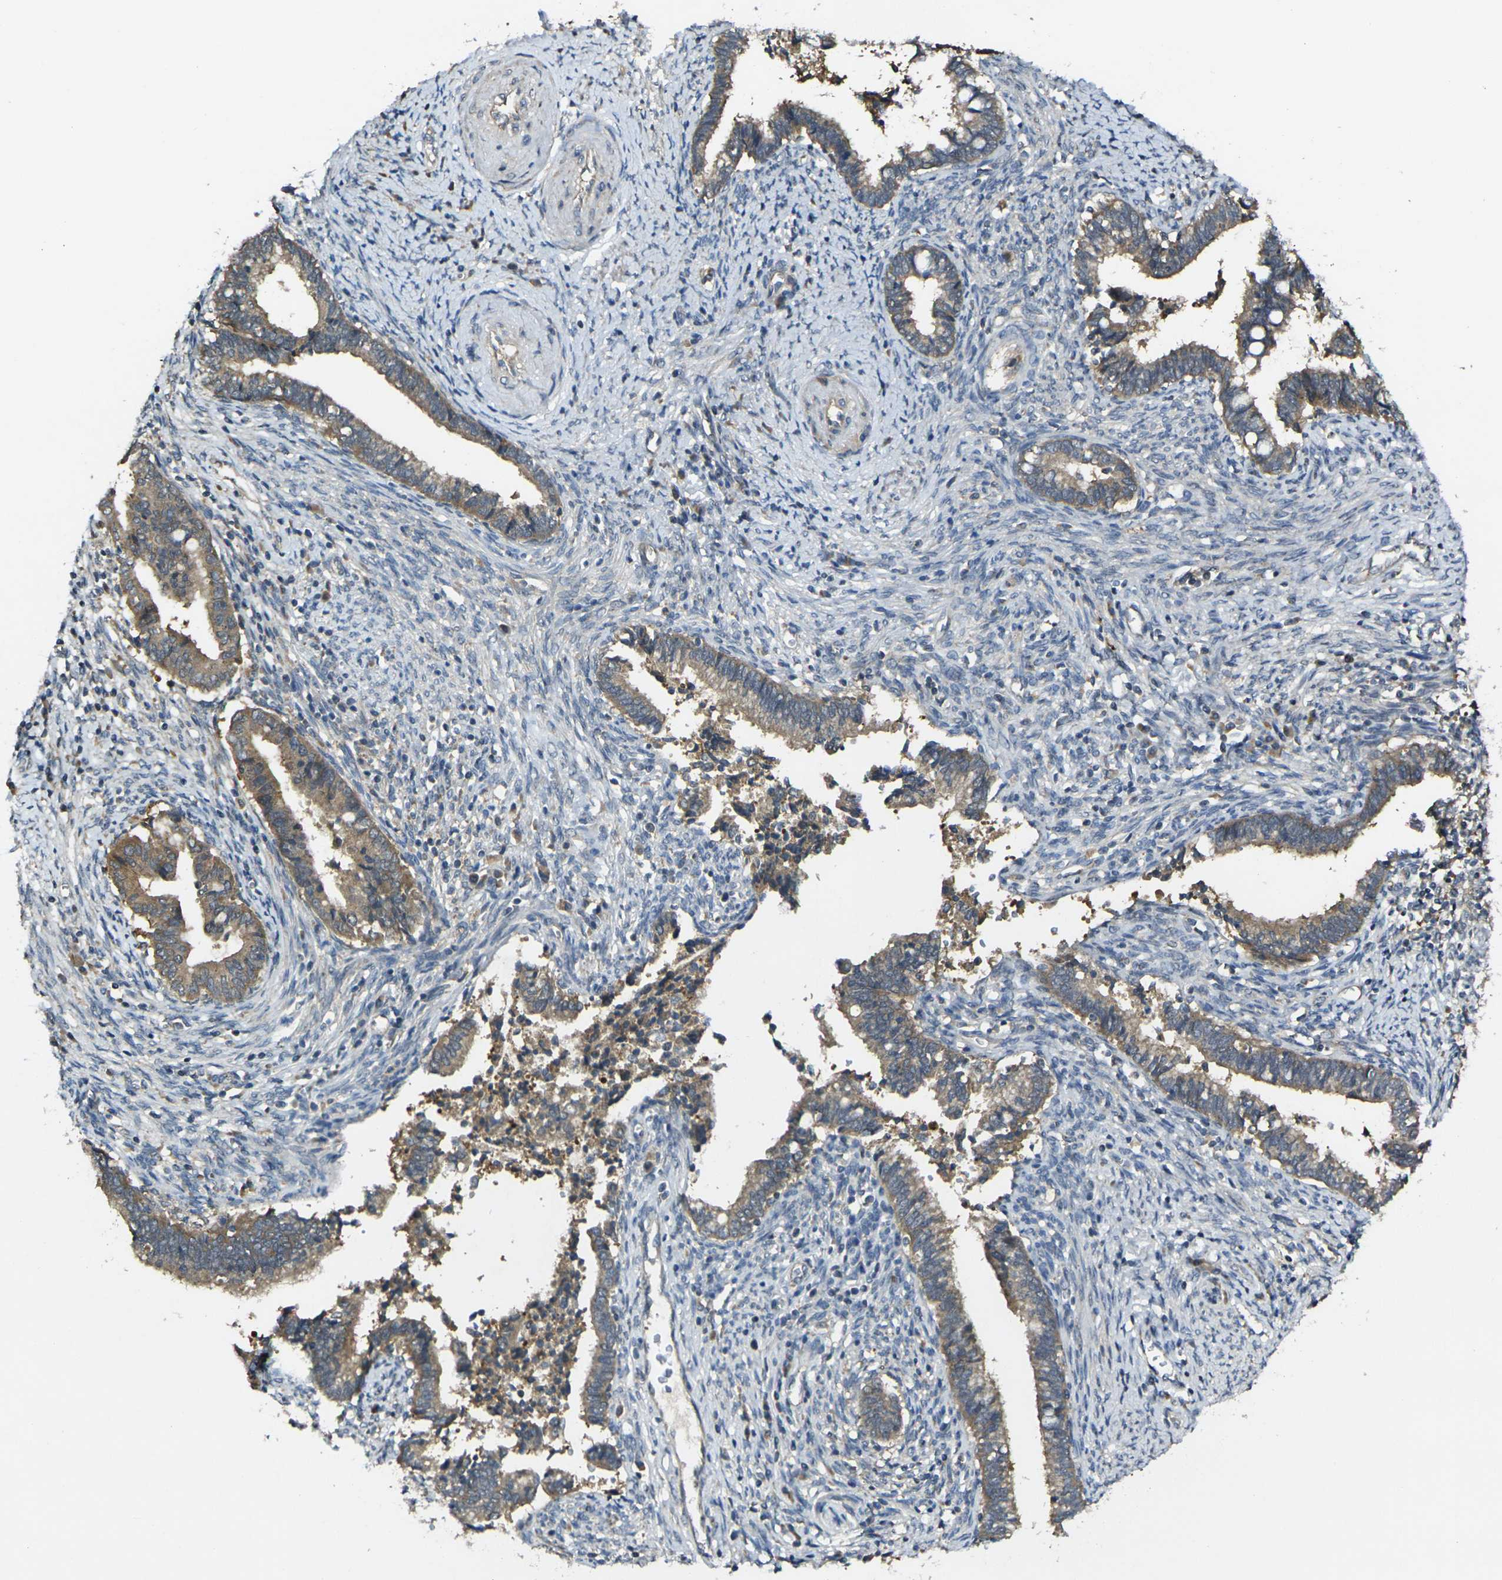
{"staining": {"intensity": "weak", "quantity": ">75%", "location": "cytoplasmic/membranous"}, "tissue": "cervical cancer", "cell_type": "Tumor cells", "image_type": "cancer", "snomed": [{"axis": "morphology", "description": "Adenocarcinoma, NOS"}, {"axis": "topography", "description": "Cervix"}], "caption": "IHC histopathology image of neoplastic tissue: cervical cancer stained using IHC displays low levels of weak protein expression localized specifically in the cytoplasmic/membranous of tumor cells, appearing as a cytoplasmic/membranous brown color.", "gene": "GNA12", "patient": {"sex": "female", "age": 44}}